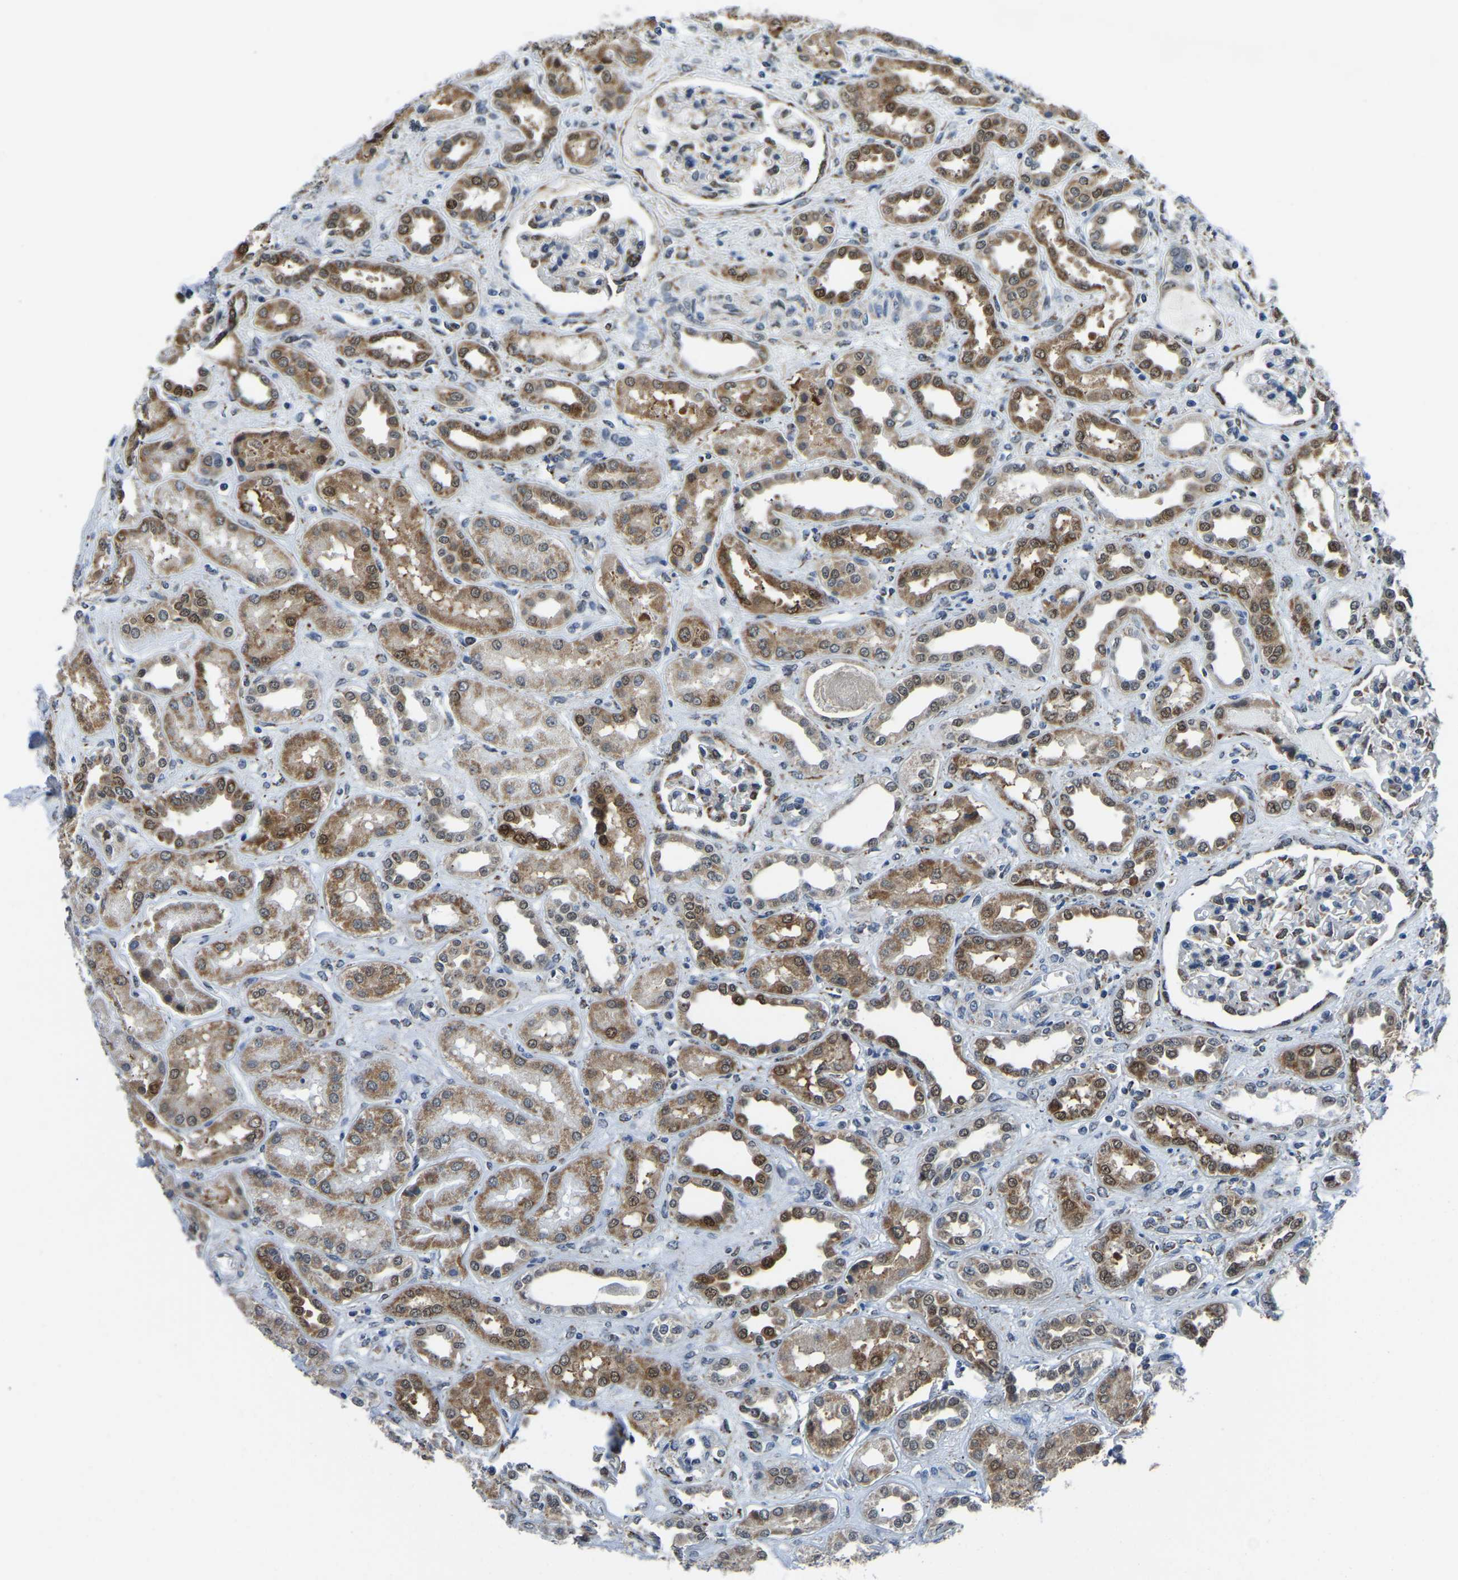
{"staining": {"intensity": "moderate", "quantity": "25%-75%", "location": "nuclear"}, "tissue": "kidney", "cell_type": "Cells in glomeruli", "image_type": "normal", "snomed": [{"axis": "morphology", "description": "Normal tissue, NOS"}, {"axis": "topography", "description": "Kidney"}], "caption": "IHC of benign human kidney shows medium levels of moderate nuclear staining in about 25%-75% of cells in glomeruli.", "gene": "BNIP3L", "patient": {"sex": "male", "age": 59}}